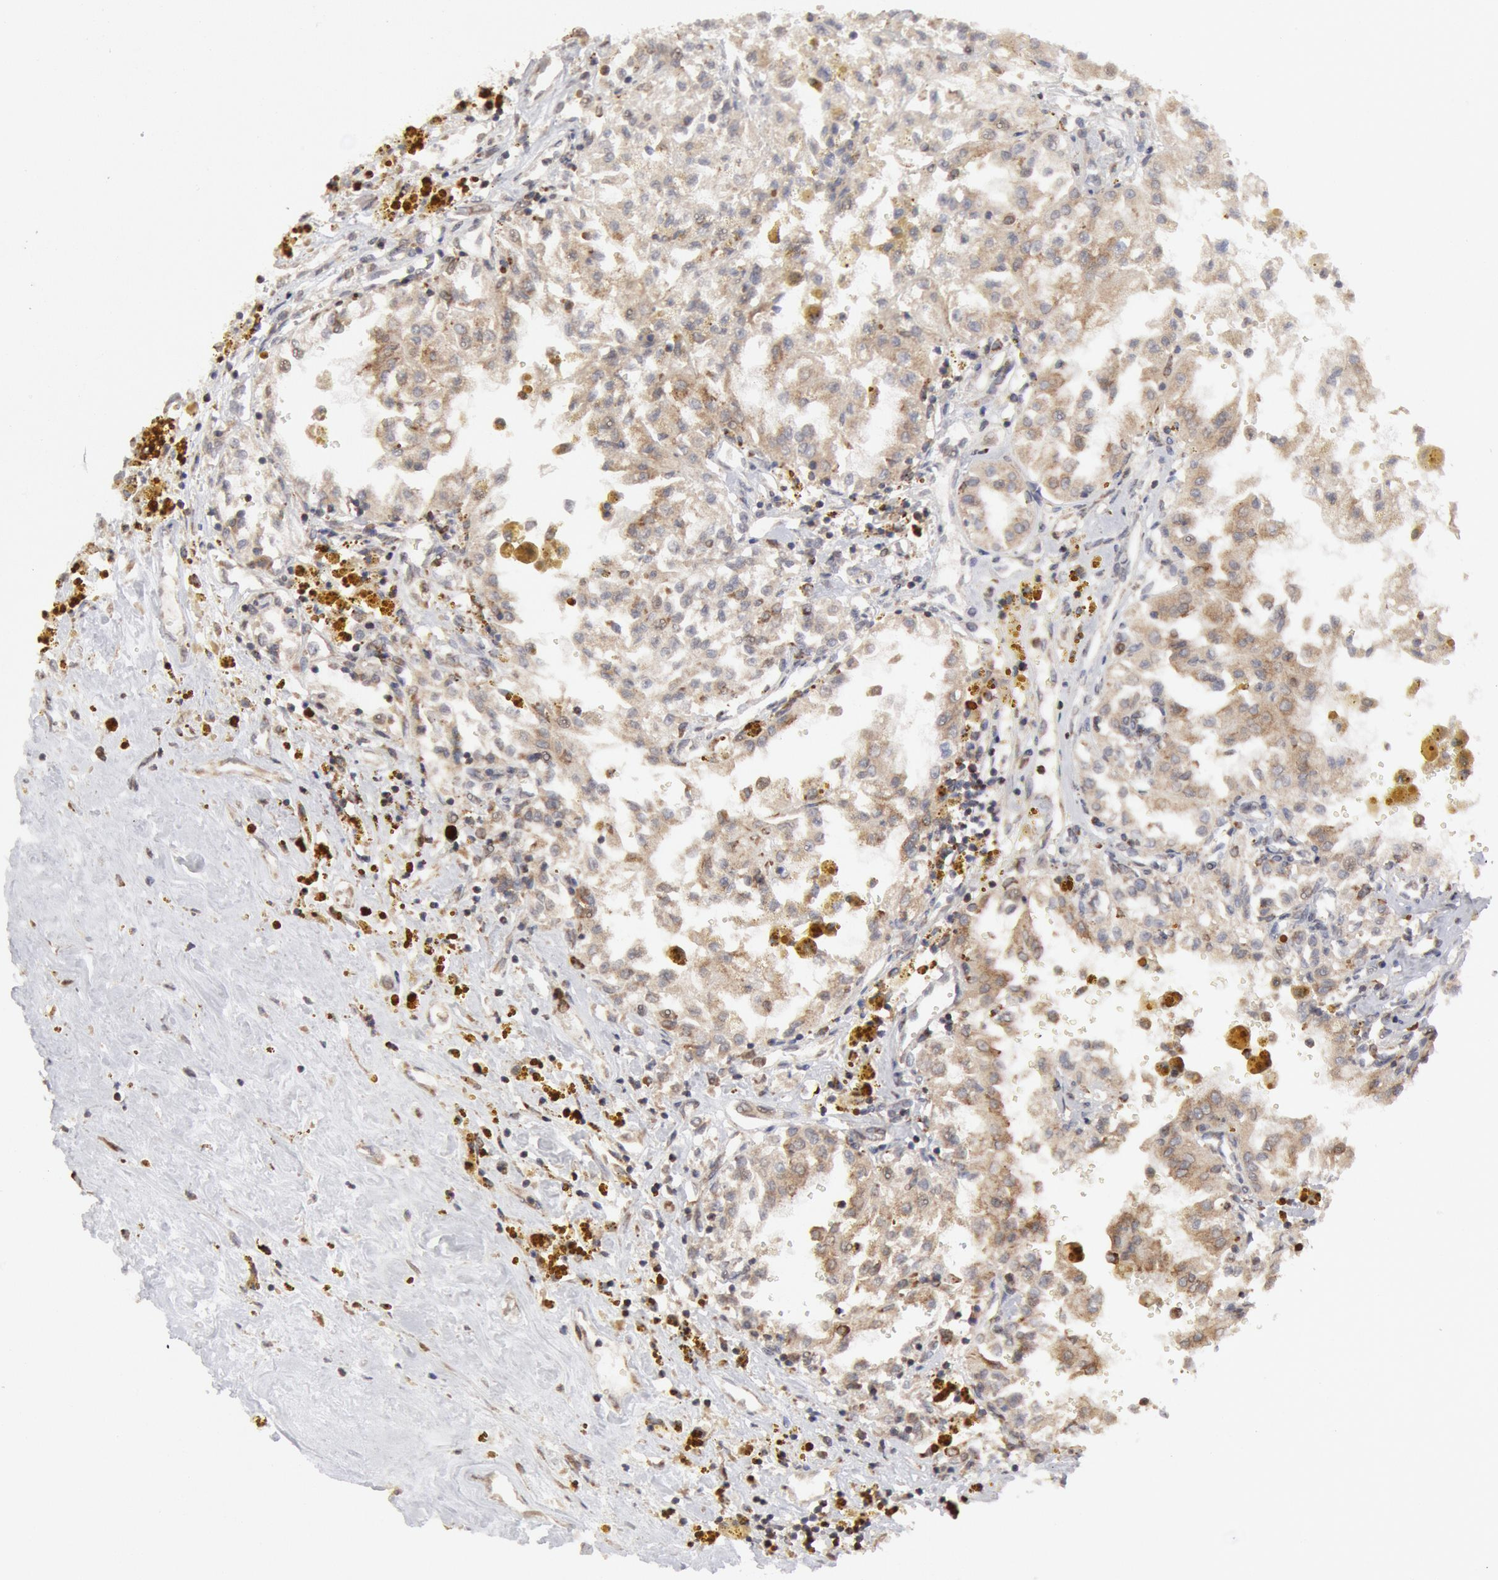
{"staining": {"intensity": "weak", "quantity": "25%-75%", "location": "cytoplasmic/membranous"}, "tissue": "renal cancer", "cell_type": "Tumor cells", "image_type": "cancer", "snomed": [{"axis": "morphology", "description": "Adenocarcinoma, NOS"}, {"axis": "topography", "description": "Kidney"}], "caption": "The immunohistochemical stain labels weak cytoplasmic/membranous staining in tumor cells of renal adenocarcinoma tissue.", "gene": "OSBPL8", "patient": {"sex": "male", "age": 78}}